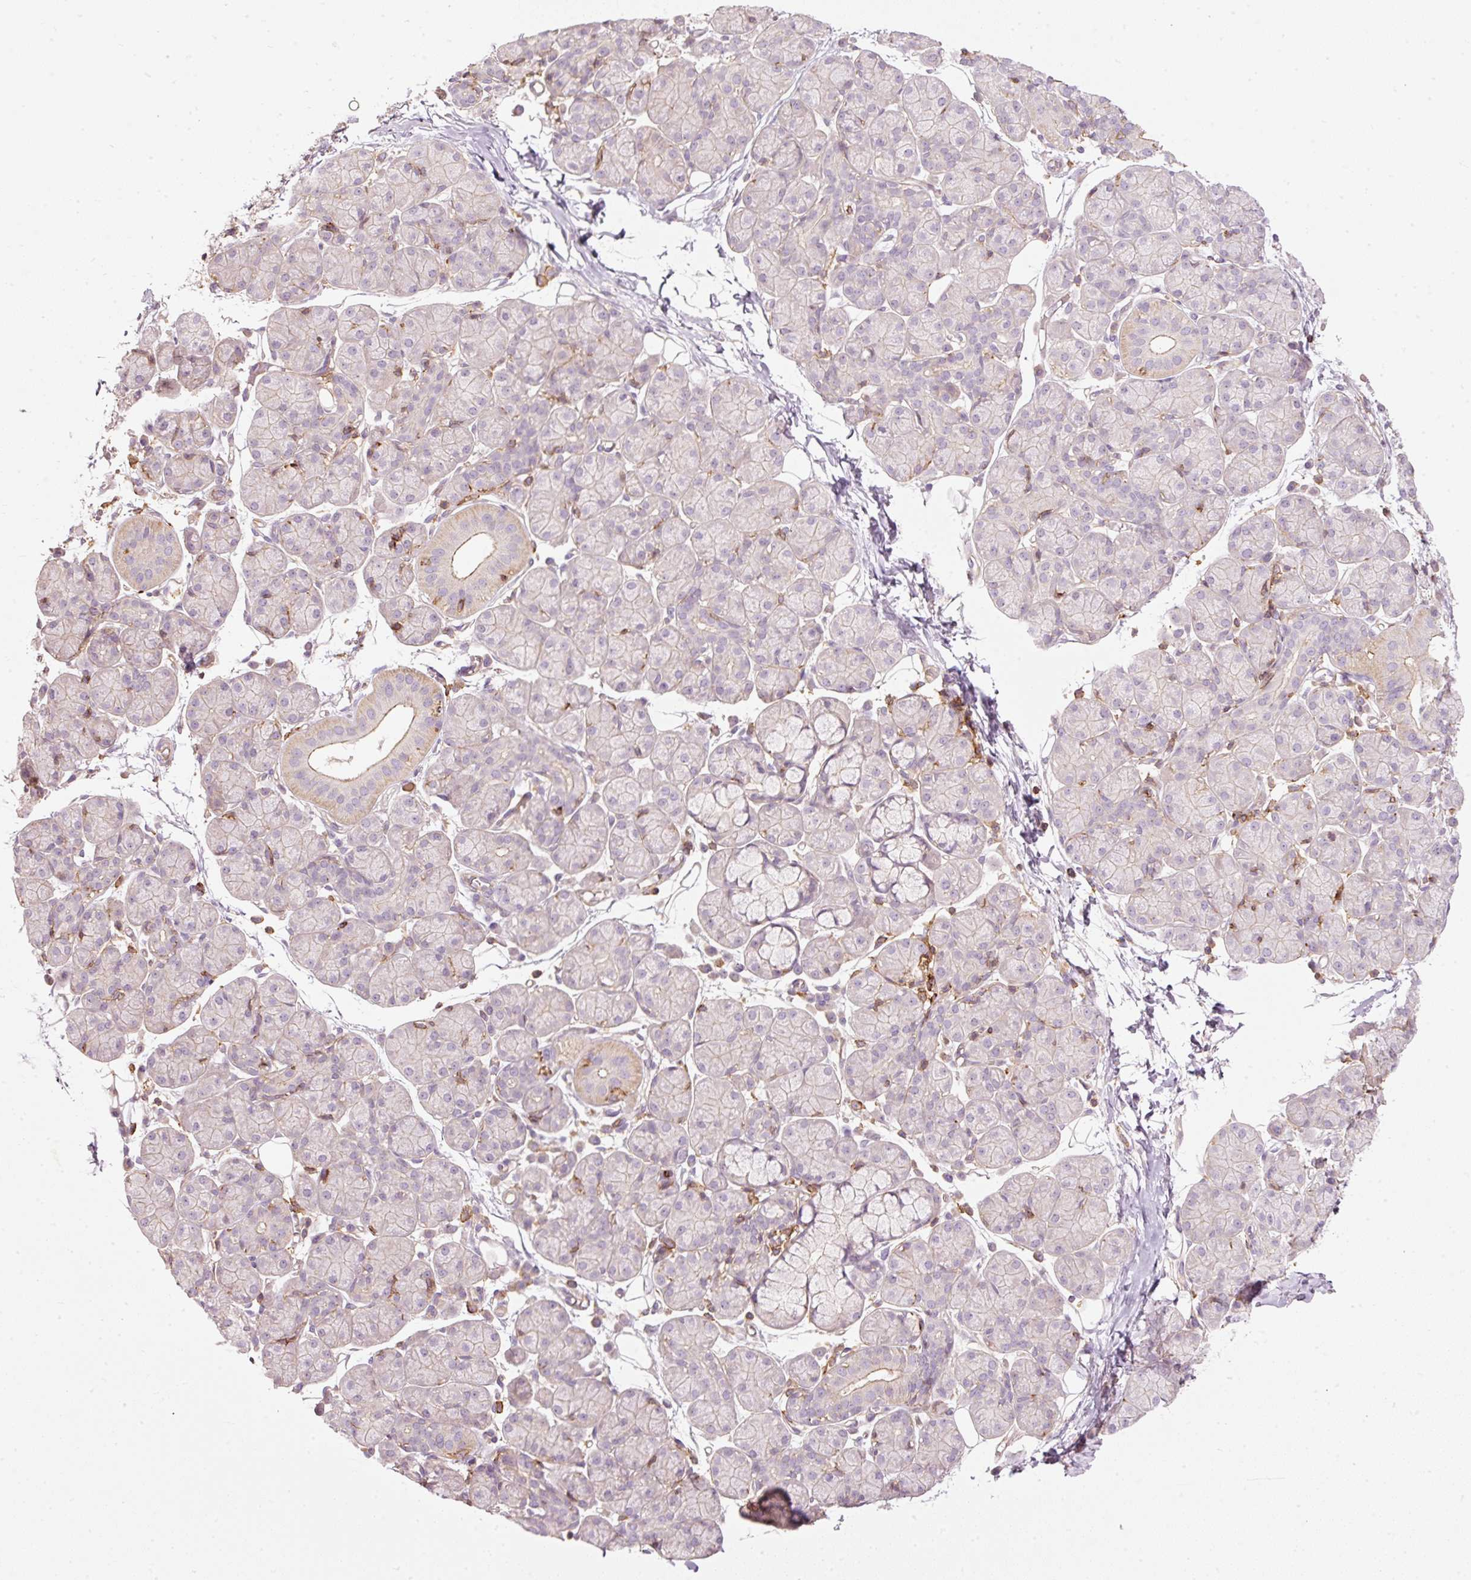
{"staining": {"intensity": "weak", "quantity": "<25%", "location": "cytoplasmic/membranous"}, "tissue": "salivary gland", "cell_type": "Glandular cells", "image_type": "normal", "snomed": [{"axis": "morphology", "description": "Normal tissue, NOS"}, {"axis": "morphology", "description": "Inflammation, NOS"}, {"axis": "topography", "description": "Lymph node"}, {"axis": "topography", "description": "Salivary gland"}], "caption": "Human salivary gland stained for a protein using immunohistochemistry displays no expression in glandular cells.", "gene": "SIPA1", "patient": {"sex": "male", "age": 3}}